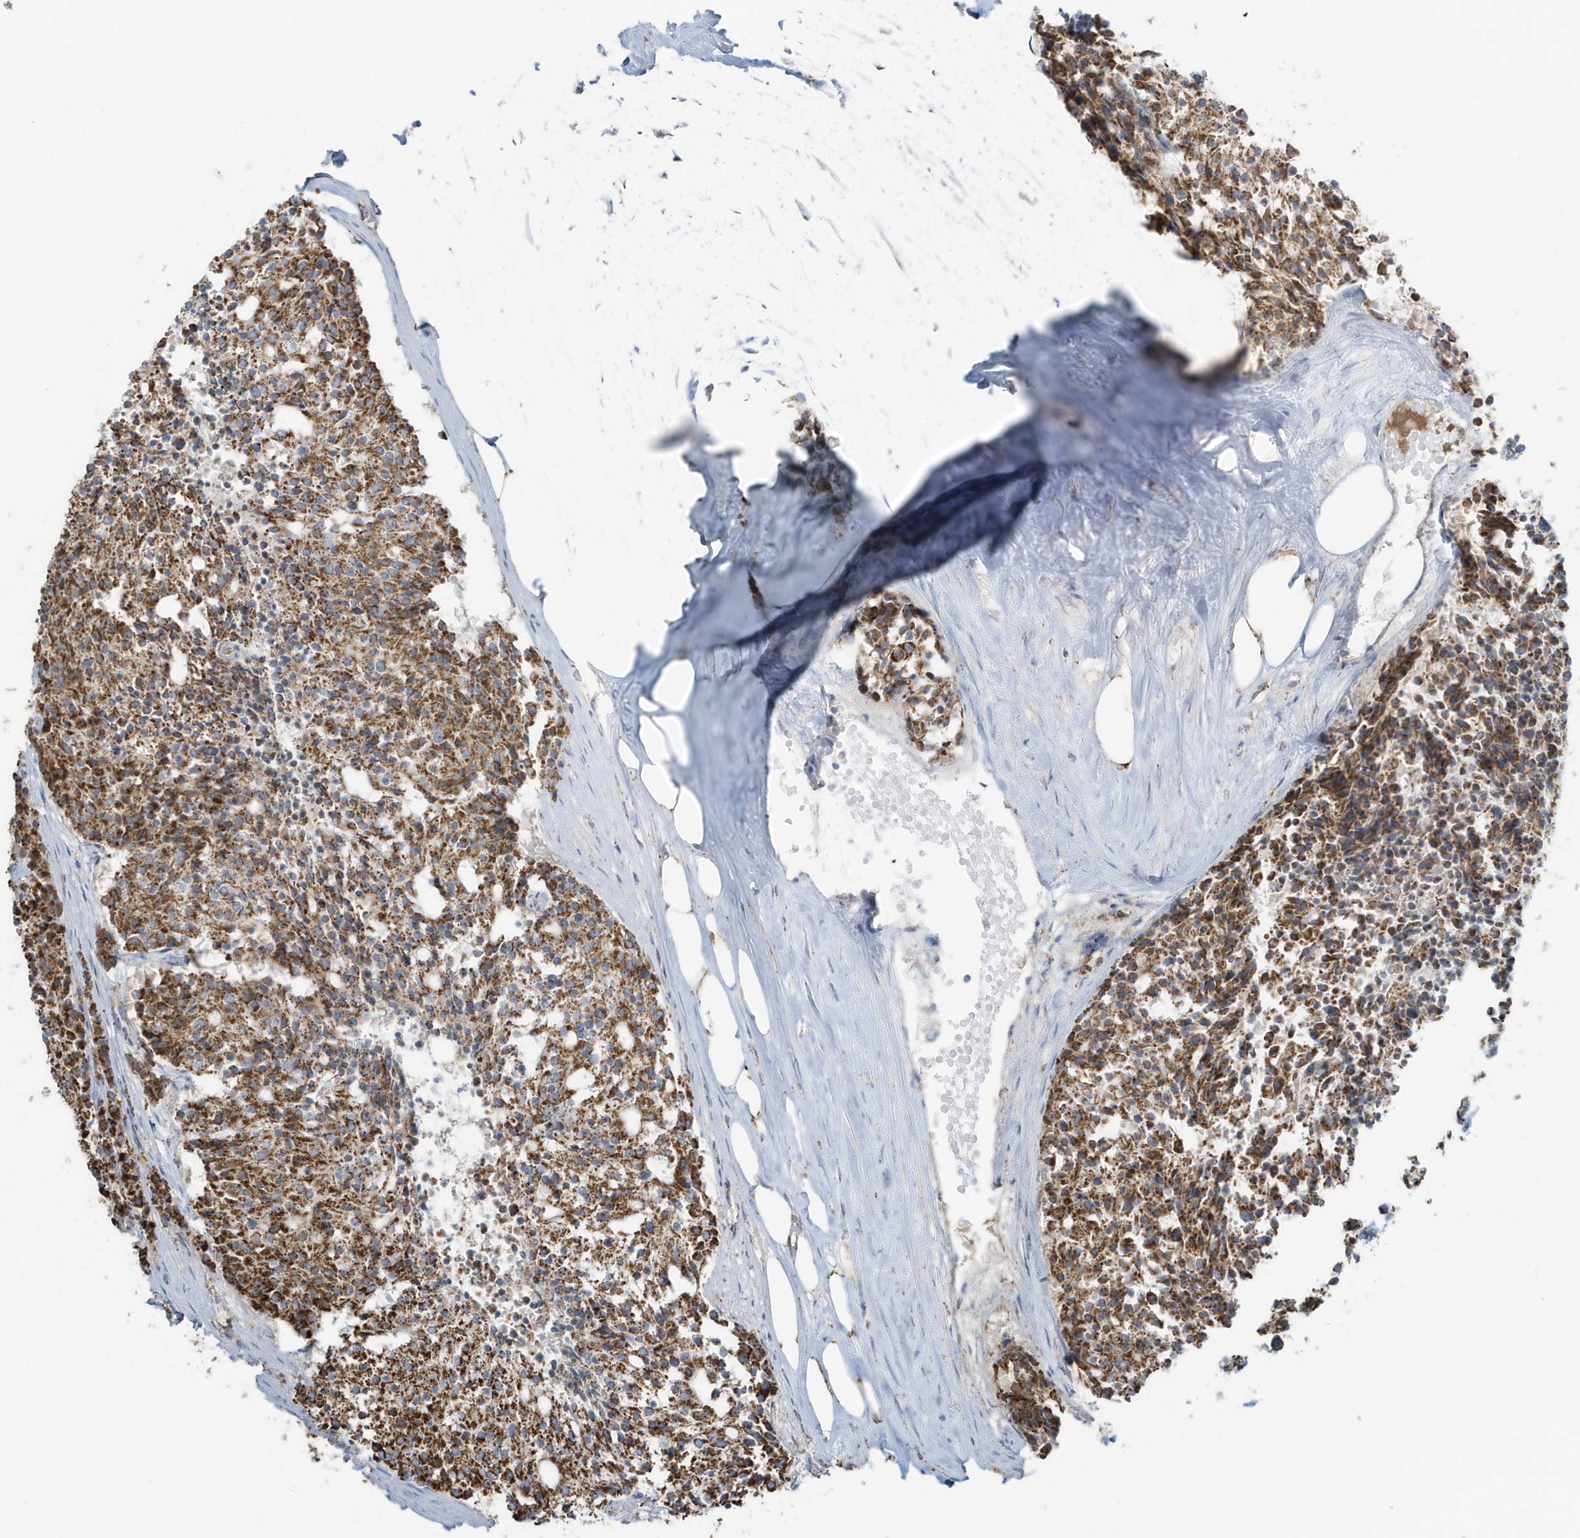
{"staining": {"intensity": "strong", "quantity": ">75%", "location": "cytoplasmic/membranous"}, "tissue": "carcinoid", "cell_type": "Tumor cells", "image_type": "cancer", "snomed": [{"axis": "morphology", "description": "Carcinoid, malignant, NOS"}, {"axis": "topography", "description": "Pancreas"}], "caption": "Carcinoid was stained to show a protein in brown. There is high levels of strong cytoplasmic/membranous positivity in approximately >75% of tumor cells. The staining is performed using DAB brown chromogen to label protein expression. The nuclei are counter-stained blue using hematoxylin.", "gene": "RAB11FIP3", "patient": {"sex": "female", "age": 54}}